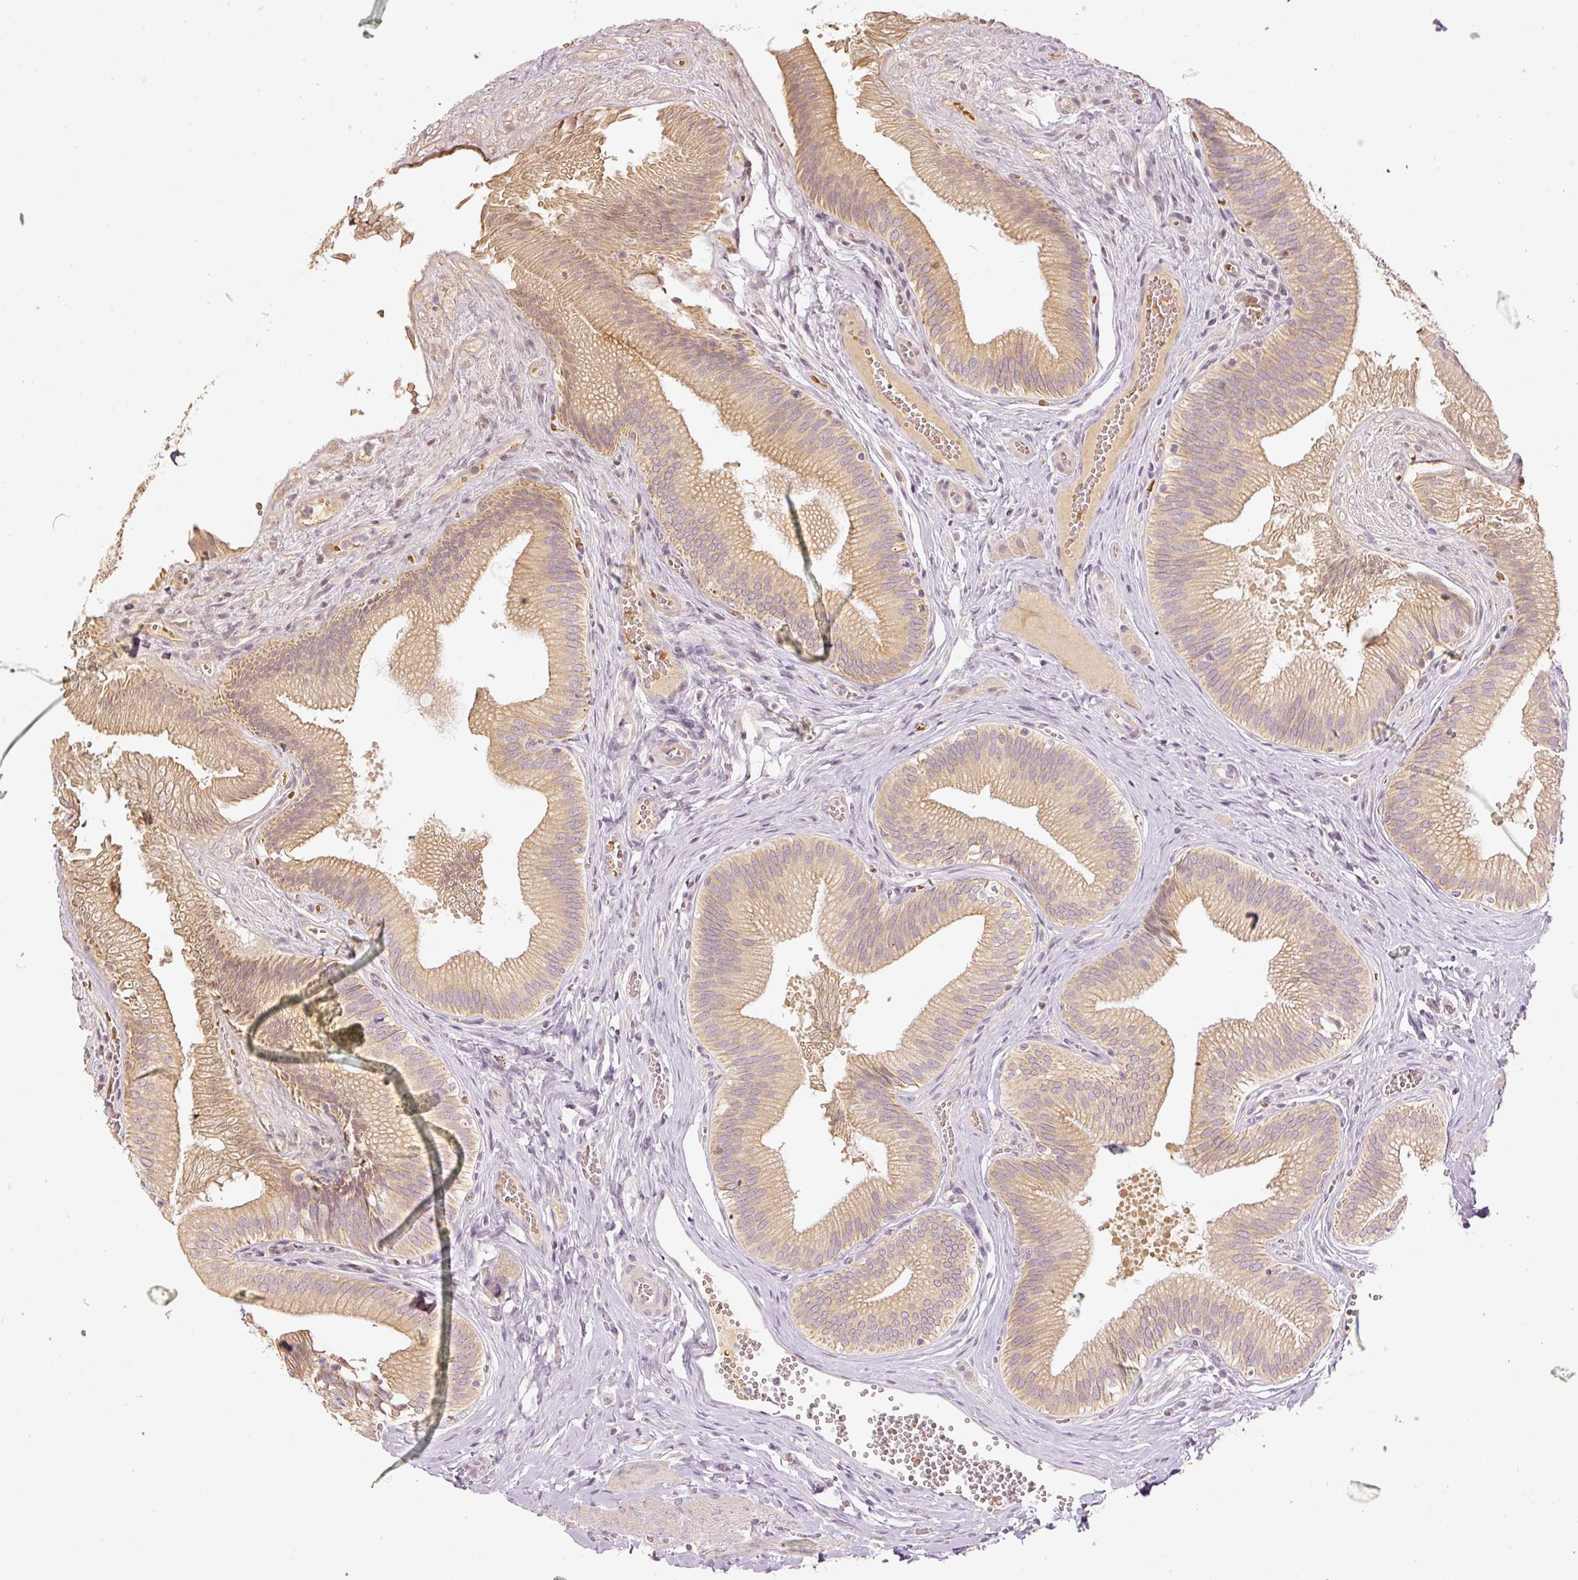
{"staining": {"intensity": "moderate", "quantity": ">75%", "location": "cytoplasmic/membranous"}, "tissue": "gallbladder", "cell_type": "Glandular cells", "image_type": "normal", "snomed": [{"axis": "morphology", "description": "Normal tissue, NOS"}, {"axis": "topography", "description": "Gallbladder"}], "caption": "High-magnification brightfield microscopy of benign gallbladder stained with DAB (3,3'-diaminobenzidine) (brown) and counterstained with hematoxylin (blue). glandular cells exhibit moderate cytoplasmic/membranous expression is appreciated in about>75% of cells.", "gene": "GZMA", "patient": {"sex": "male", "age": 17}}